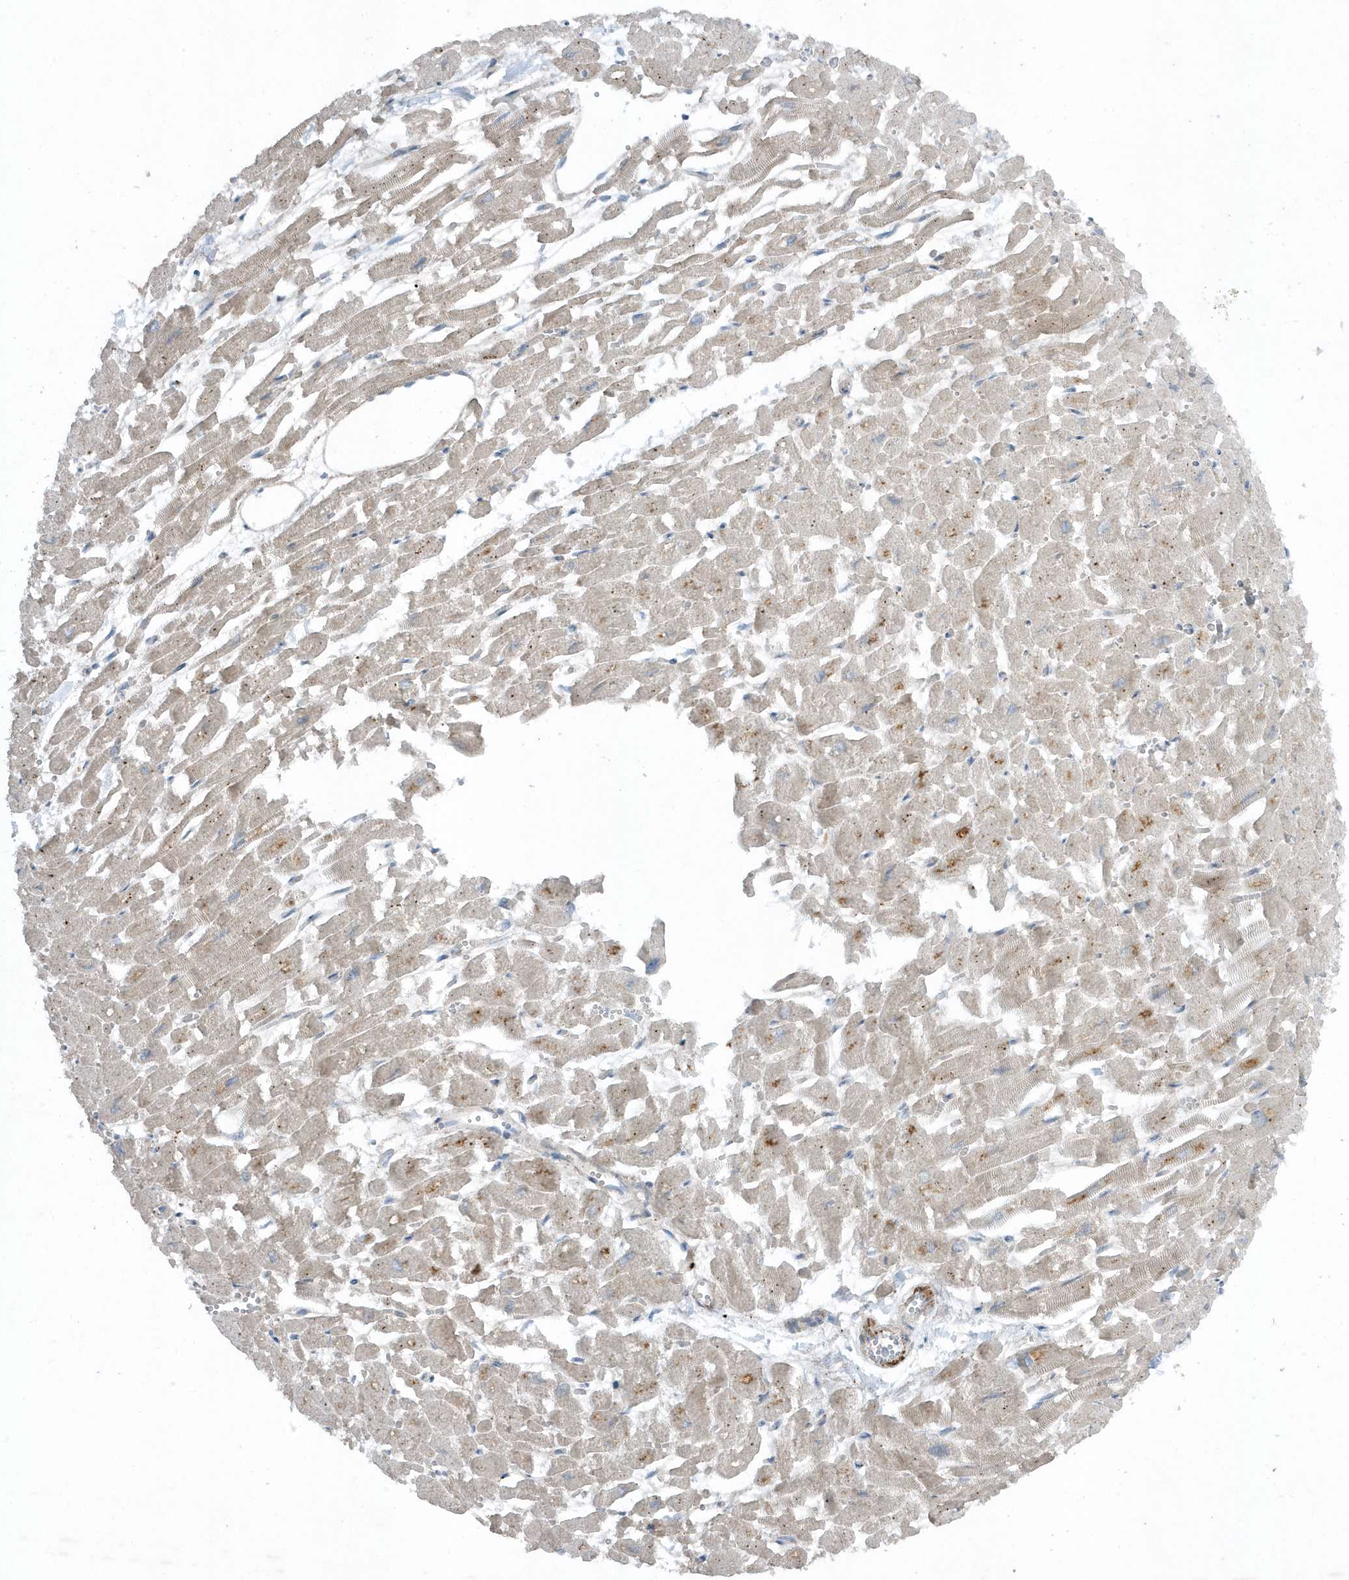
{"staining": {"intensity": "weak", "quantity": "25%-75%", "location": "cytoplasmic/membranous"}, "tissue": "heart muscle", "cell_type": "Cardiomyocytes", "image_type": "normal", "snomed": [{"axis": "morphology", "description": "Normal tissue, NOS"}, {"axis": "topography", "description": "Heart"}], "caption": "Immunohistochemical staining of normal human heart muscle exhibits weak cytoplasmic/membranous protein staining in about 25%-75% of cardiomyocytes. Nuclei are stained in blue.", "gene": "SLC38A2", "patient": {"sex": "male", "age": 54}}